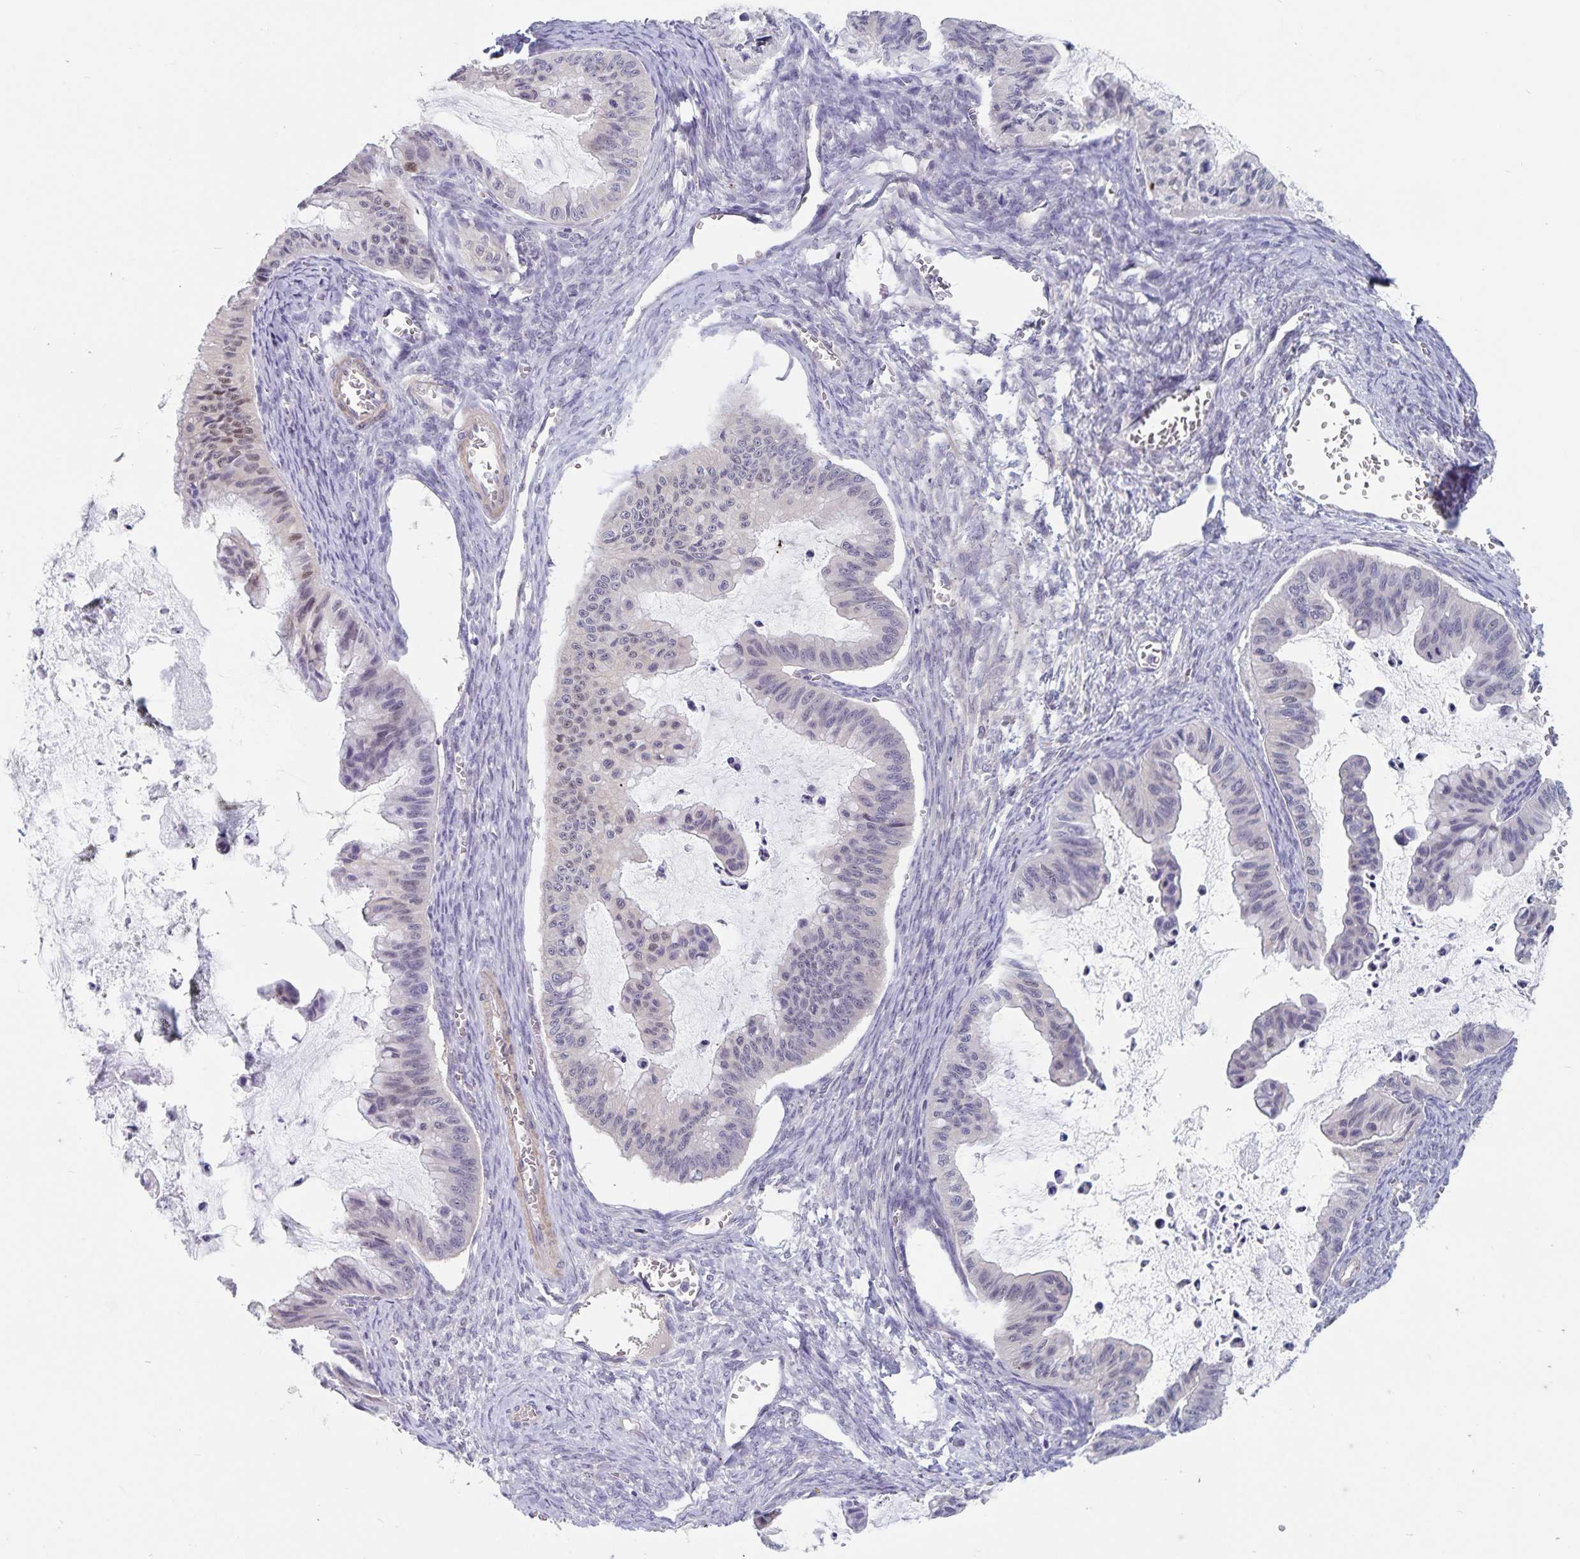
{"staining": {"intensity": "negative", "quantity": "none", "location": "none"}, "tissue": "ovarian cancer", "cell_type": "Tumor cells", "image_type": "cancer", "snomed": [{"axis": "morphology", "description": "Cystadenocarcinoma, mucinous, NOS"}, {"axis": "topography", "description": "Ovary"}], "caption": "High magnification brightfield microscopy of ovarian cancer (mucinous cystadenocarcinoma) stained with DAB (brown) and counterstained with hematoxylin (blue): tumor cells show no significant expression.", "gene": "BAG6", "patient": {"sex": "female", "age": 72}}